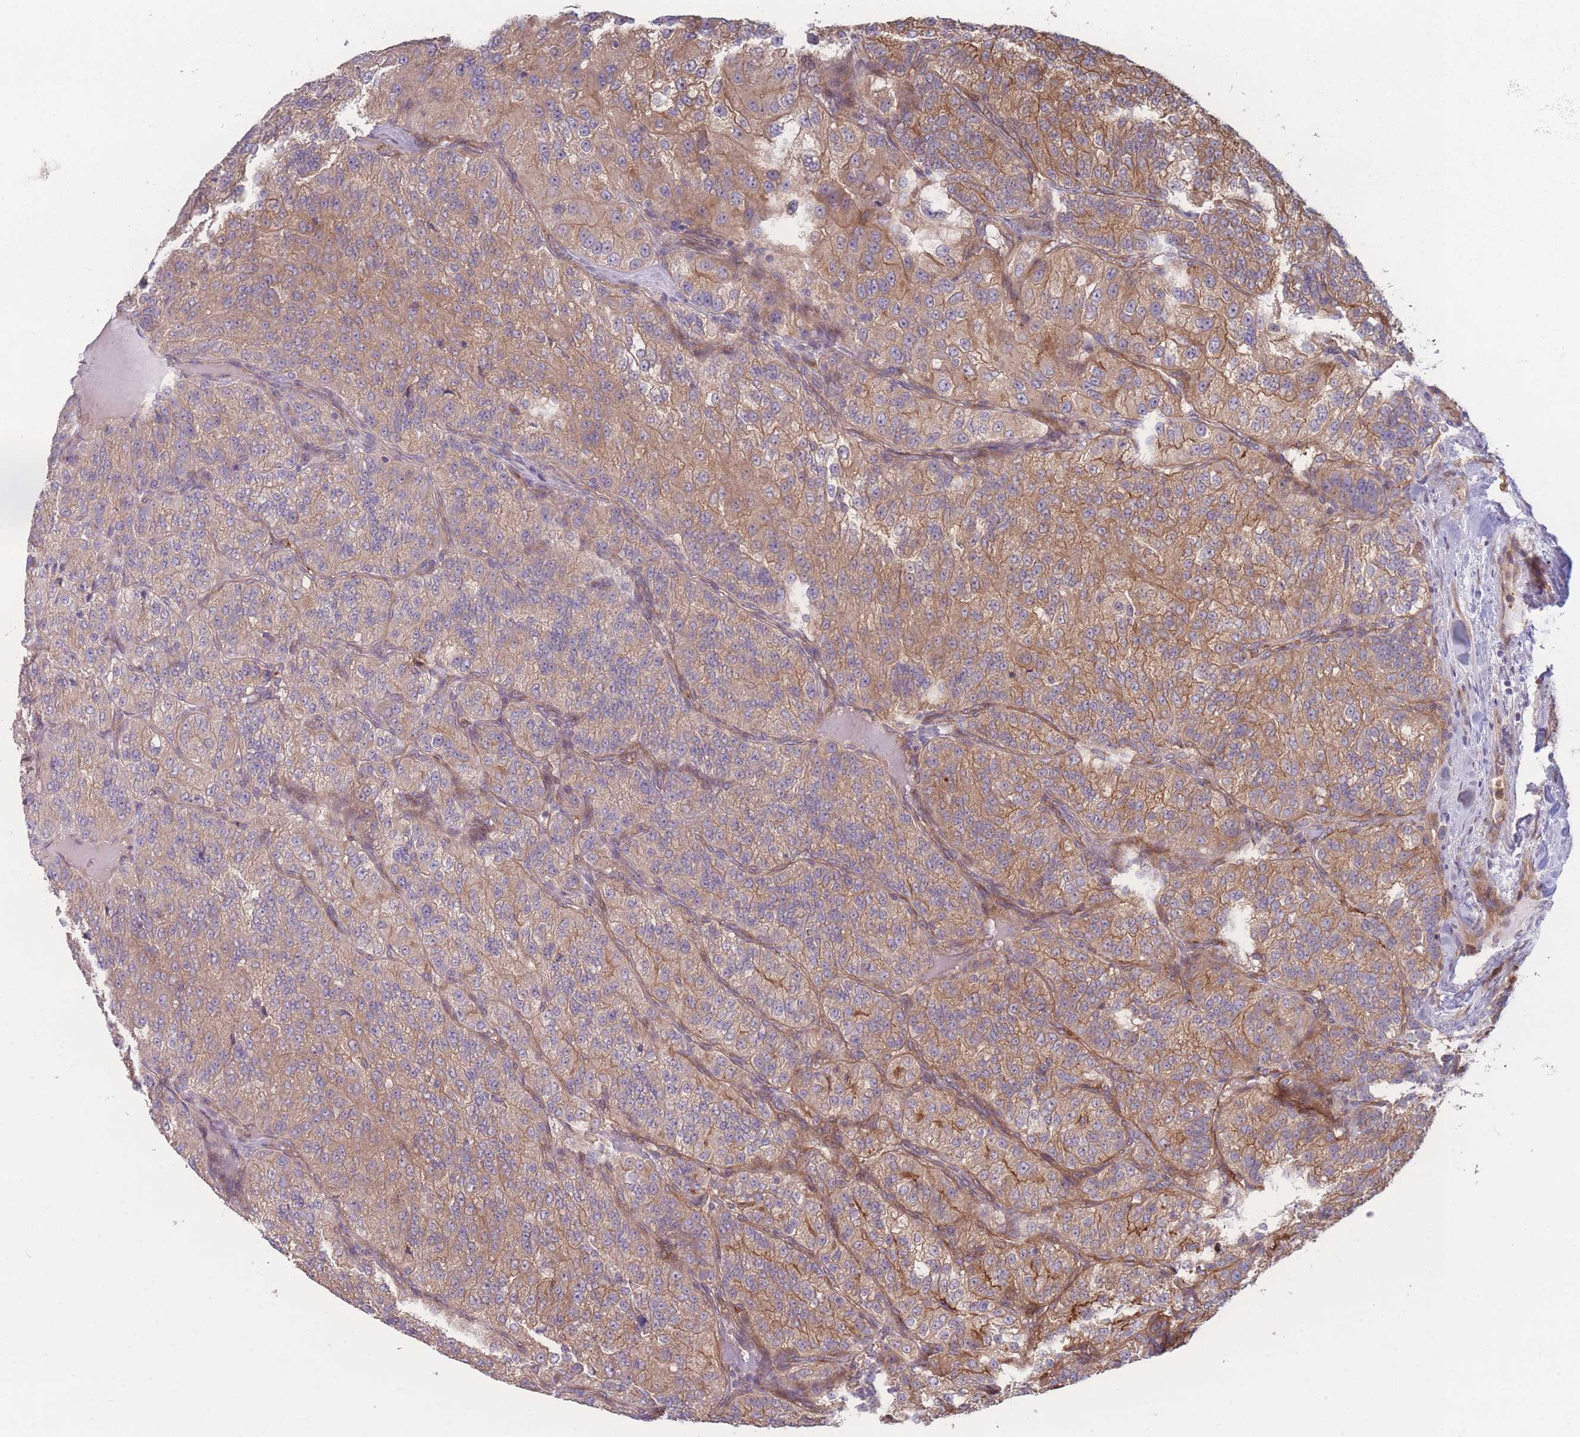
{"staining": {"intensity": "moderate", "quantity": ">75%", "location": "cytoplasmic/membranous"}, "tissue": "renal cancer", "cell_type": "Tumor cells", "image_type": "cancer", "snomed": [{"axis": "morphology", "description": "Adenocarcinoma, NOS"}, {"axis": "topography", "description": "Kidney"}], "caption": "Renal adenocarcinoma was stained to show a protein in brown. There is medium levels of moderate cytoplasmic/membranous staining in about >75% of tumor cells.", "gene": "STEAP3", "patient": {"sex": "female", "age": 63}}